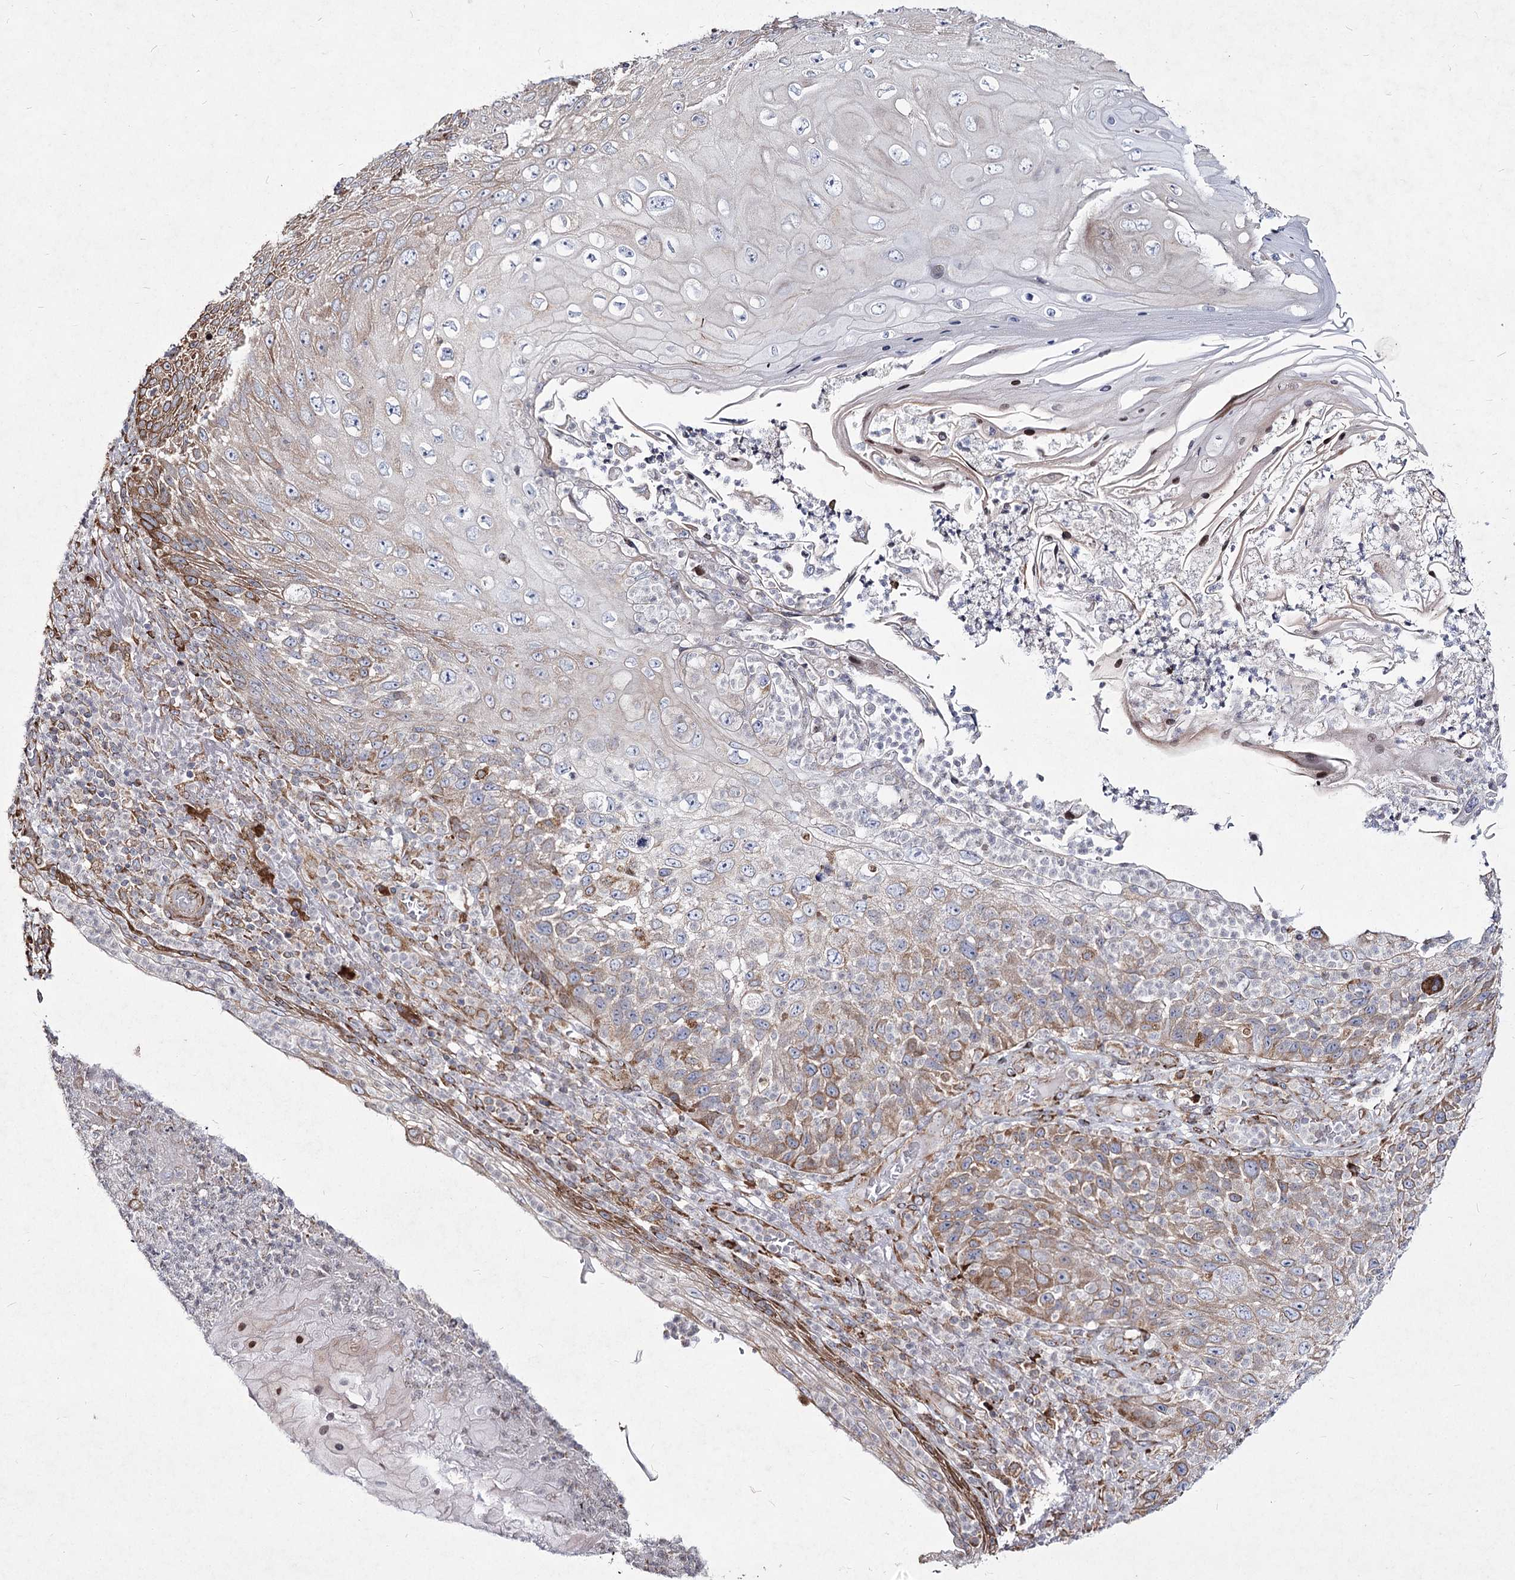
{"staining": {"intensity": "moderate", "quantity": "<25%", "location": "cytoplasmic/membranous"}, "tissue": "skin cancer", "cell_type": "Tumor cells", "image_type": "cancer", "snomed": [{"axis": "morphology", "description": "Squamous cell carcinoma, NOS"}, {"axis": "topography", "description": "Skin"}], "caption": "Immunohistochemical staining of skin squamous cell carcinoma demonstrates moderate cytoplasmic/membranous protein staining in approximately <25% of tumor cells. Ihc stains the protein of interest in brown and the nuclei are stained blue.", "gene": "NHLRC2", "patient": {"sex": "female", "age": 88}}